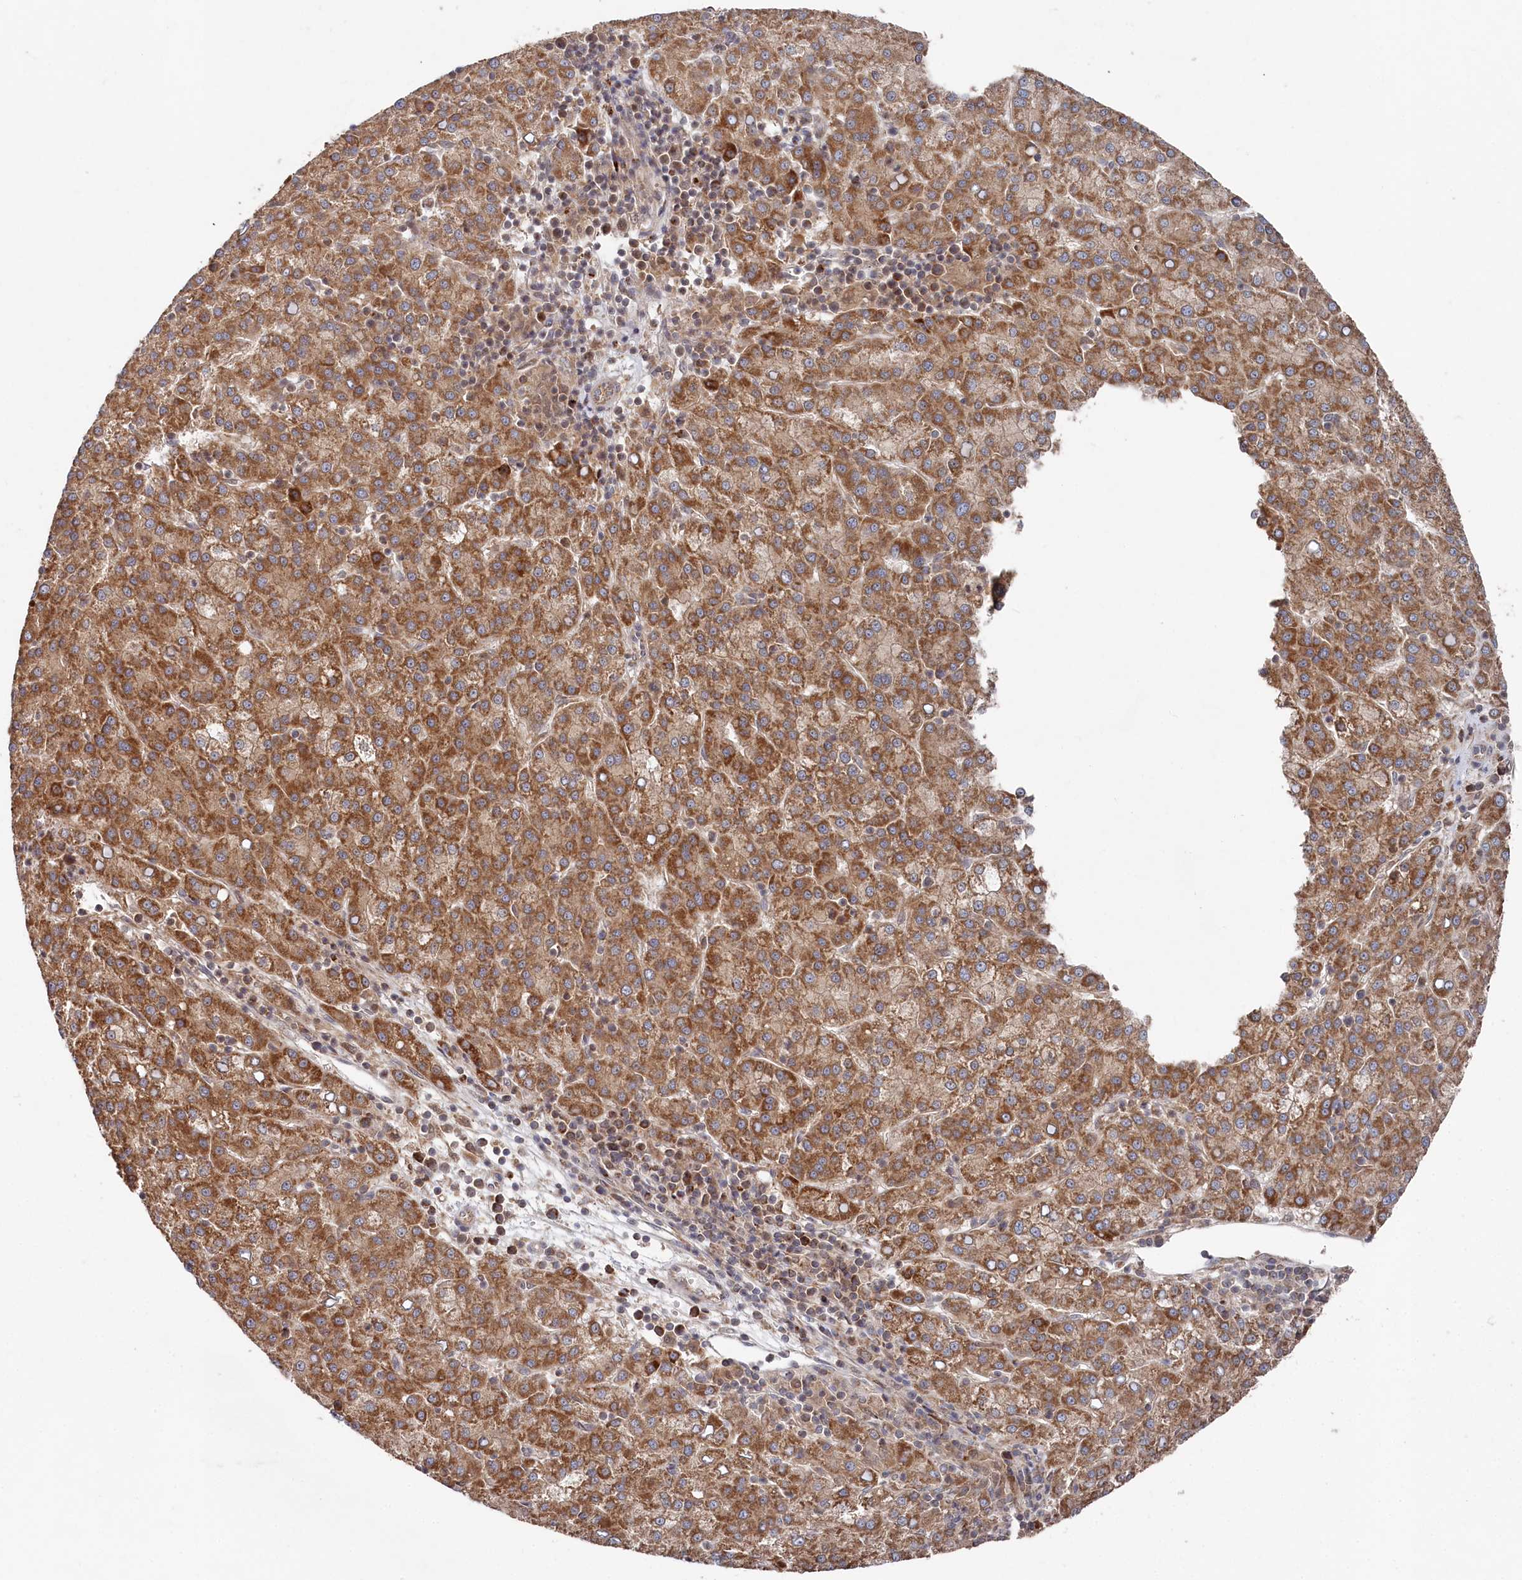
{"staining": {"intensity": "moderate", "quantity": ">75%", "location": "cytoplasmic/membranous"}, "tissue": "liver cancer", "cell_type": "Tumor cells", "image_type": "cancer", "snomed": [{"axis": "morphology", "description": "Carcinoma, Hepatocellular, NOS"}, {"axis": "topography", "description": "Liver"}], "caption": "IHC micrograph of neoplastic tissue: liver cancer stained using IHC demonstrates medium levels of moderate protein expression localized specifically in the cytoplasmic/membranous of tumor cells, appearing as a cytoplasmic/membranous brown color.", "gene": "WAPL", "patient": {"sex": "female", "age": 58}}